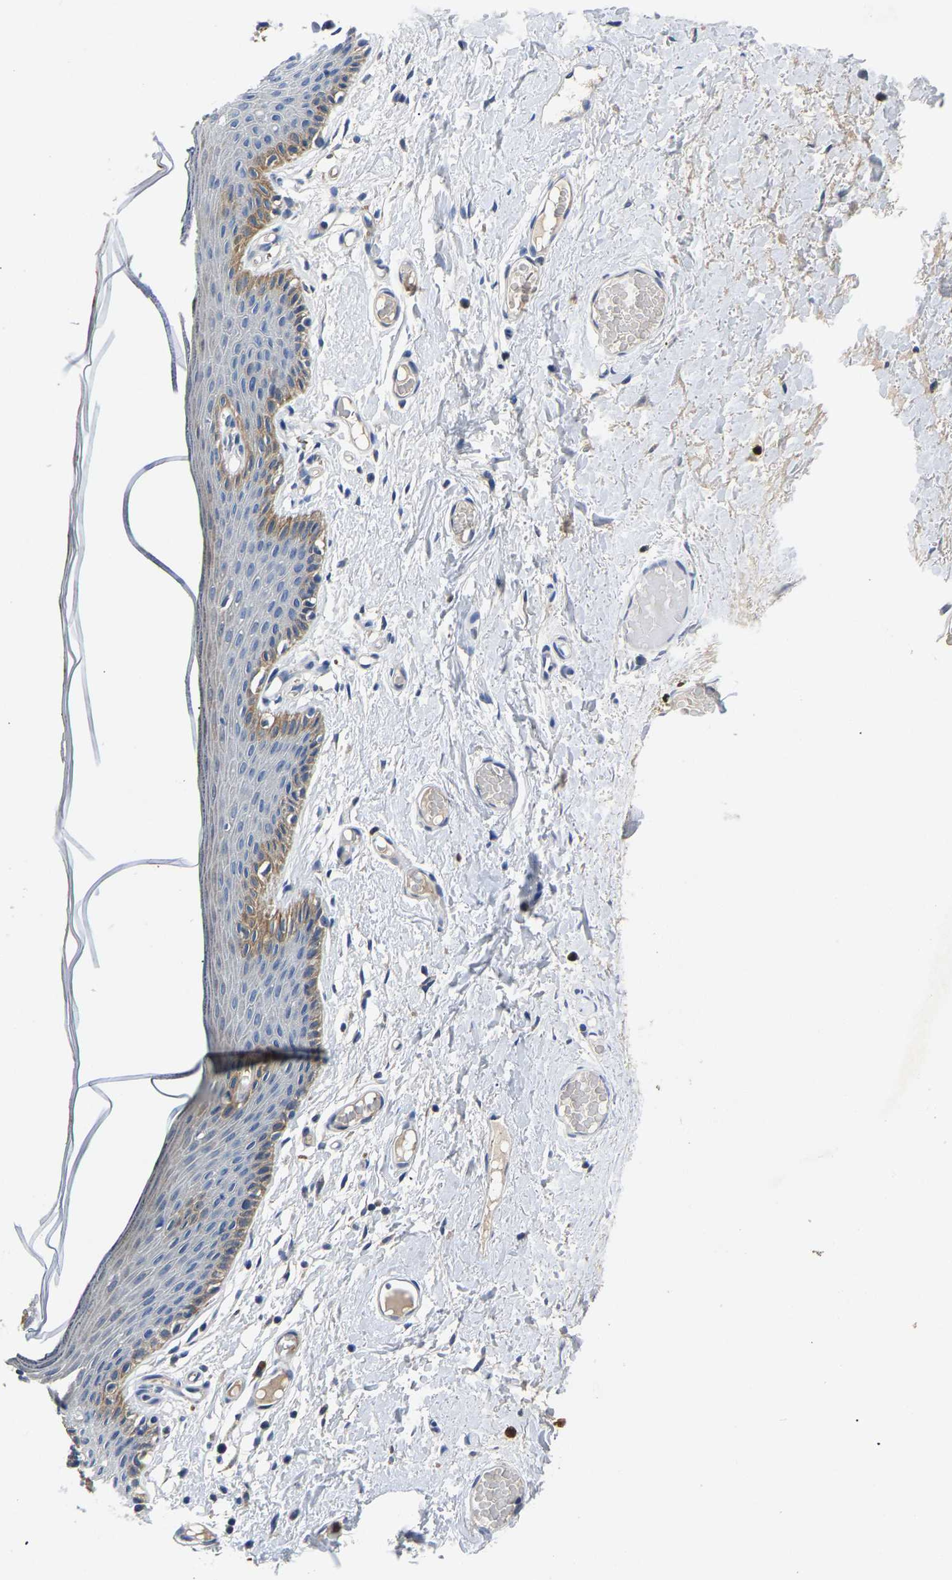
{"staining": {"intensity": "moderate", "quantity": "25%-75%", "location": "cytoplasmic/membranous"}, "tissue": "skin", "cell_type": "Epidermal cells", "image_type": "normal", "snomed": [{"axis": "morphology", "description": "Normal tissue, NOS"}, {"axis": "topography", "description": "Vulva"}], "caption": "A high-resolution histopathology image shows IHC staining of normal skin, which displays moderate cytoplasmic/membranous expression in approximately 25%-75% of epidermal cells.", "gene": "TOR1B", "patient": {"sex": "female", "age": 54}}